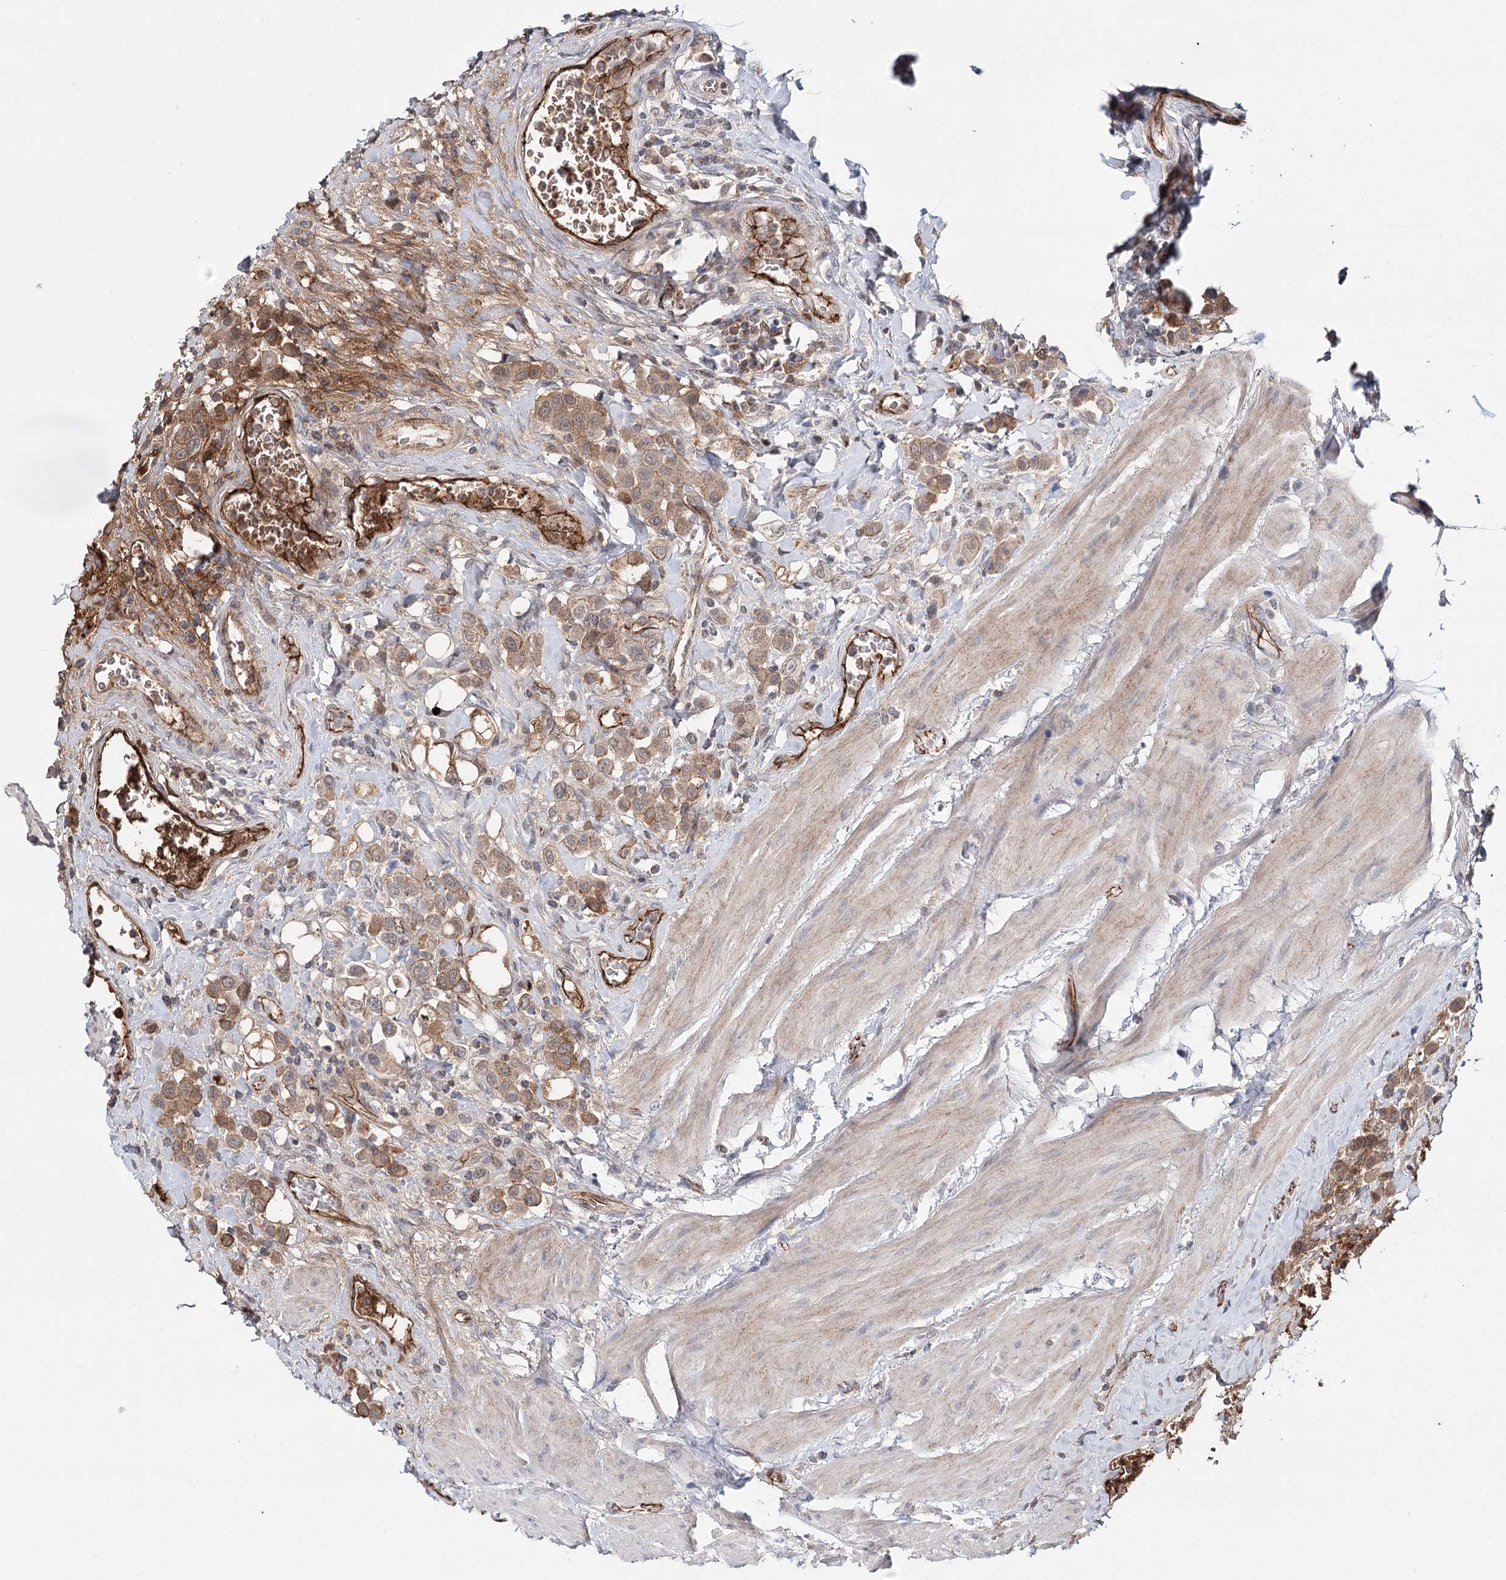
{"staining": {"intensity": "moderate", "quantity": ">75%", "location": "cytoplasmic/membranous"}, "tissue": "urothelial cancer", "cell_type": "Tumor cells", "image_type": "cancer", "snomed": [{"axis": "morphology", "description": "Urothelial carcinoma, High grade"}, {"axis": "topography", "description": "Urinary bladder"}], "caption": "Tumor cells exhibit medium levels of moderate cytoplasmic/membranous staining in about >75% of cells in human urothelial cancer.", "gene": "PKP4", "patient": {"sex": "male", "age": 50}}